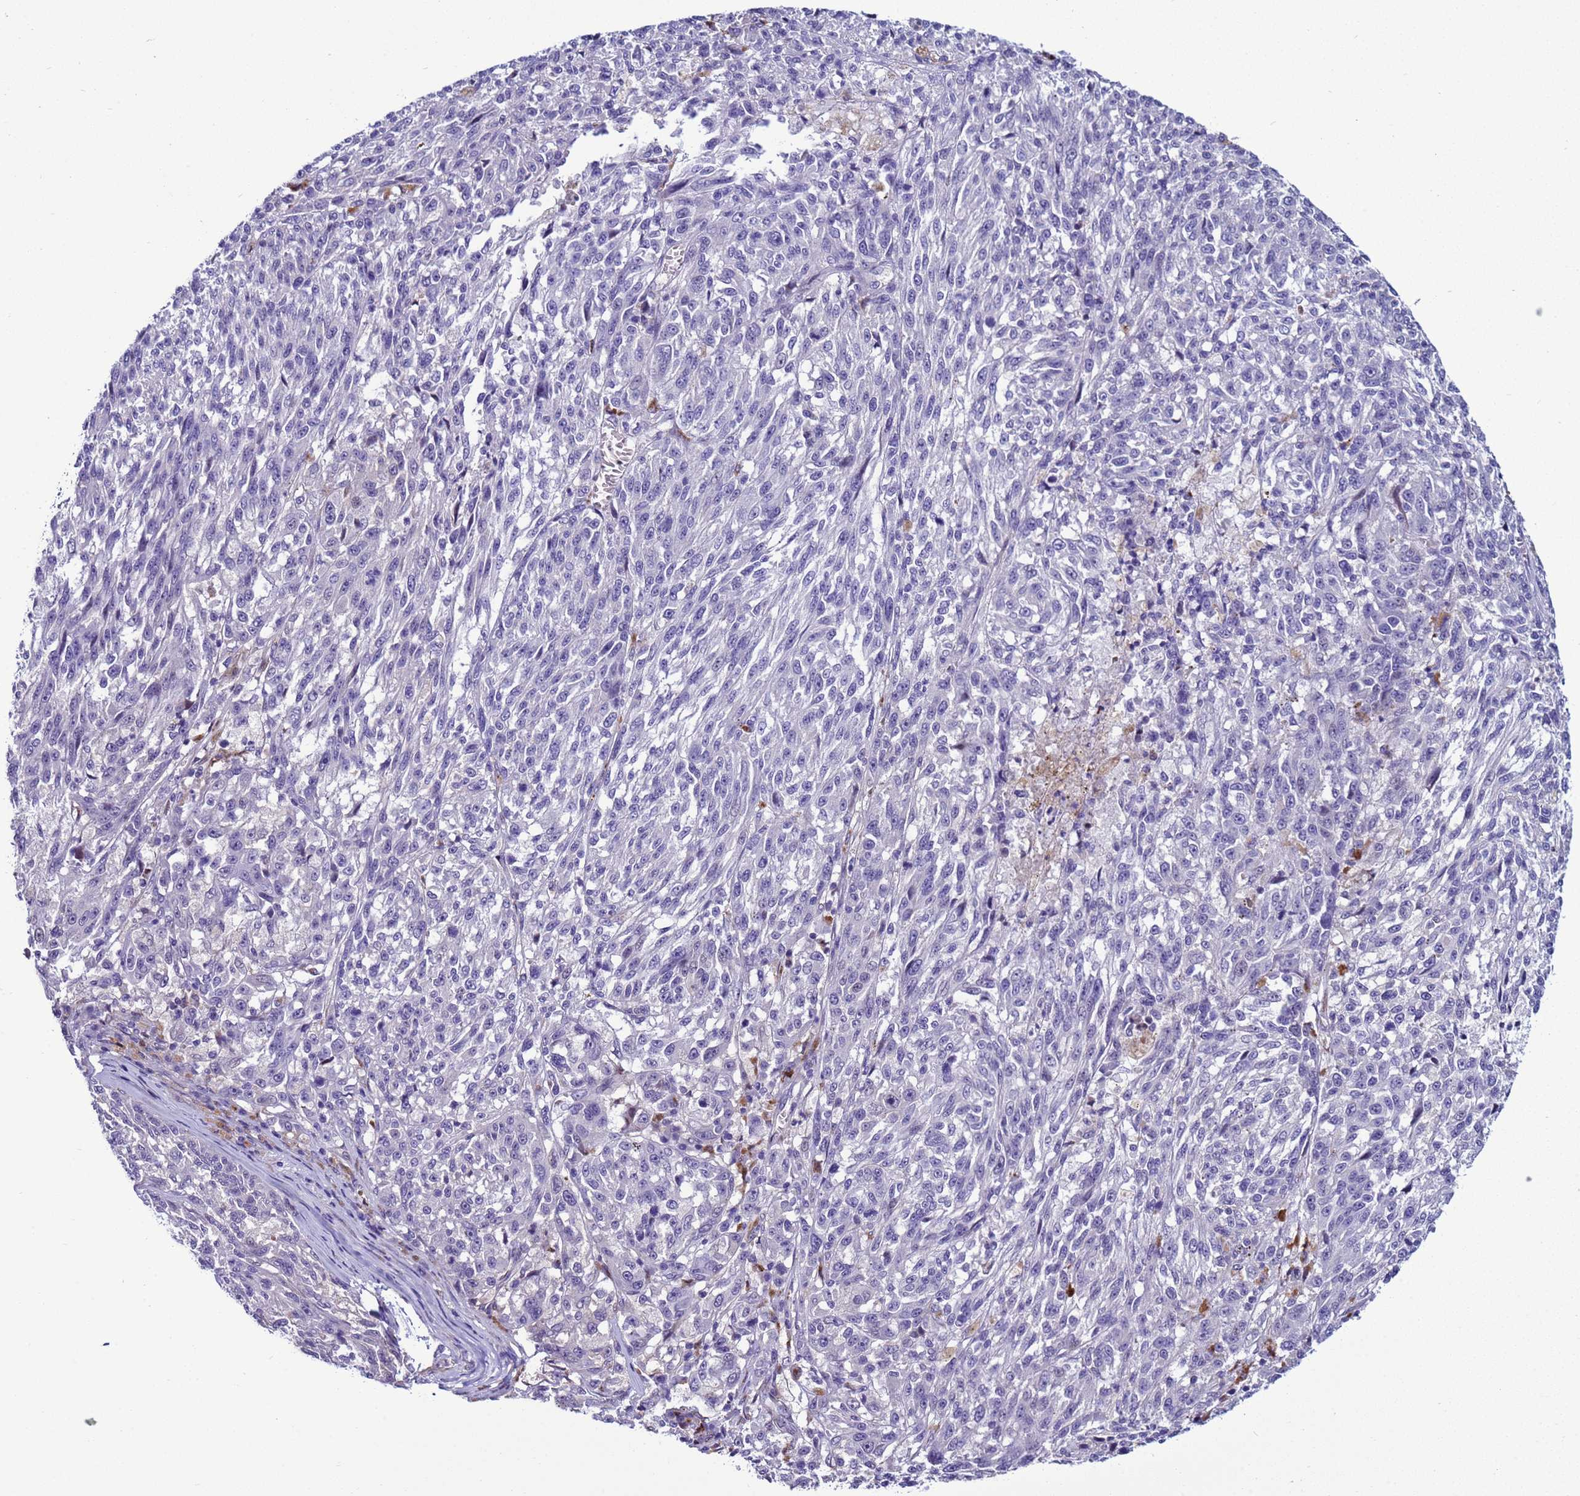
{"staining": {"intensity": "negative", "quantity": "none", "location": "none"}, "tissue": "melanoma", "cell_type": "Tumor cells", "image_type": "cancer", "snomed": [{"axis": "morphology", "description": "Malignant melanoma, NOS"}, {"axis": "topography", "description": "Skin"}], "caption": "An immunohistochemistry micrograph of melanoma is shown. There is no staining in tumor cells of melanoma.", "gene": "NAT2", "patient": {"sex": "male", "age": 53}}